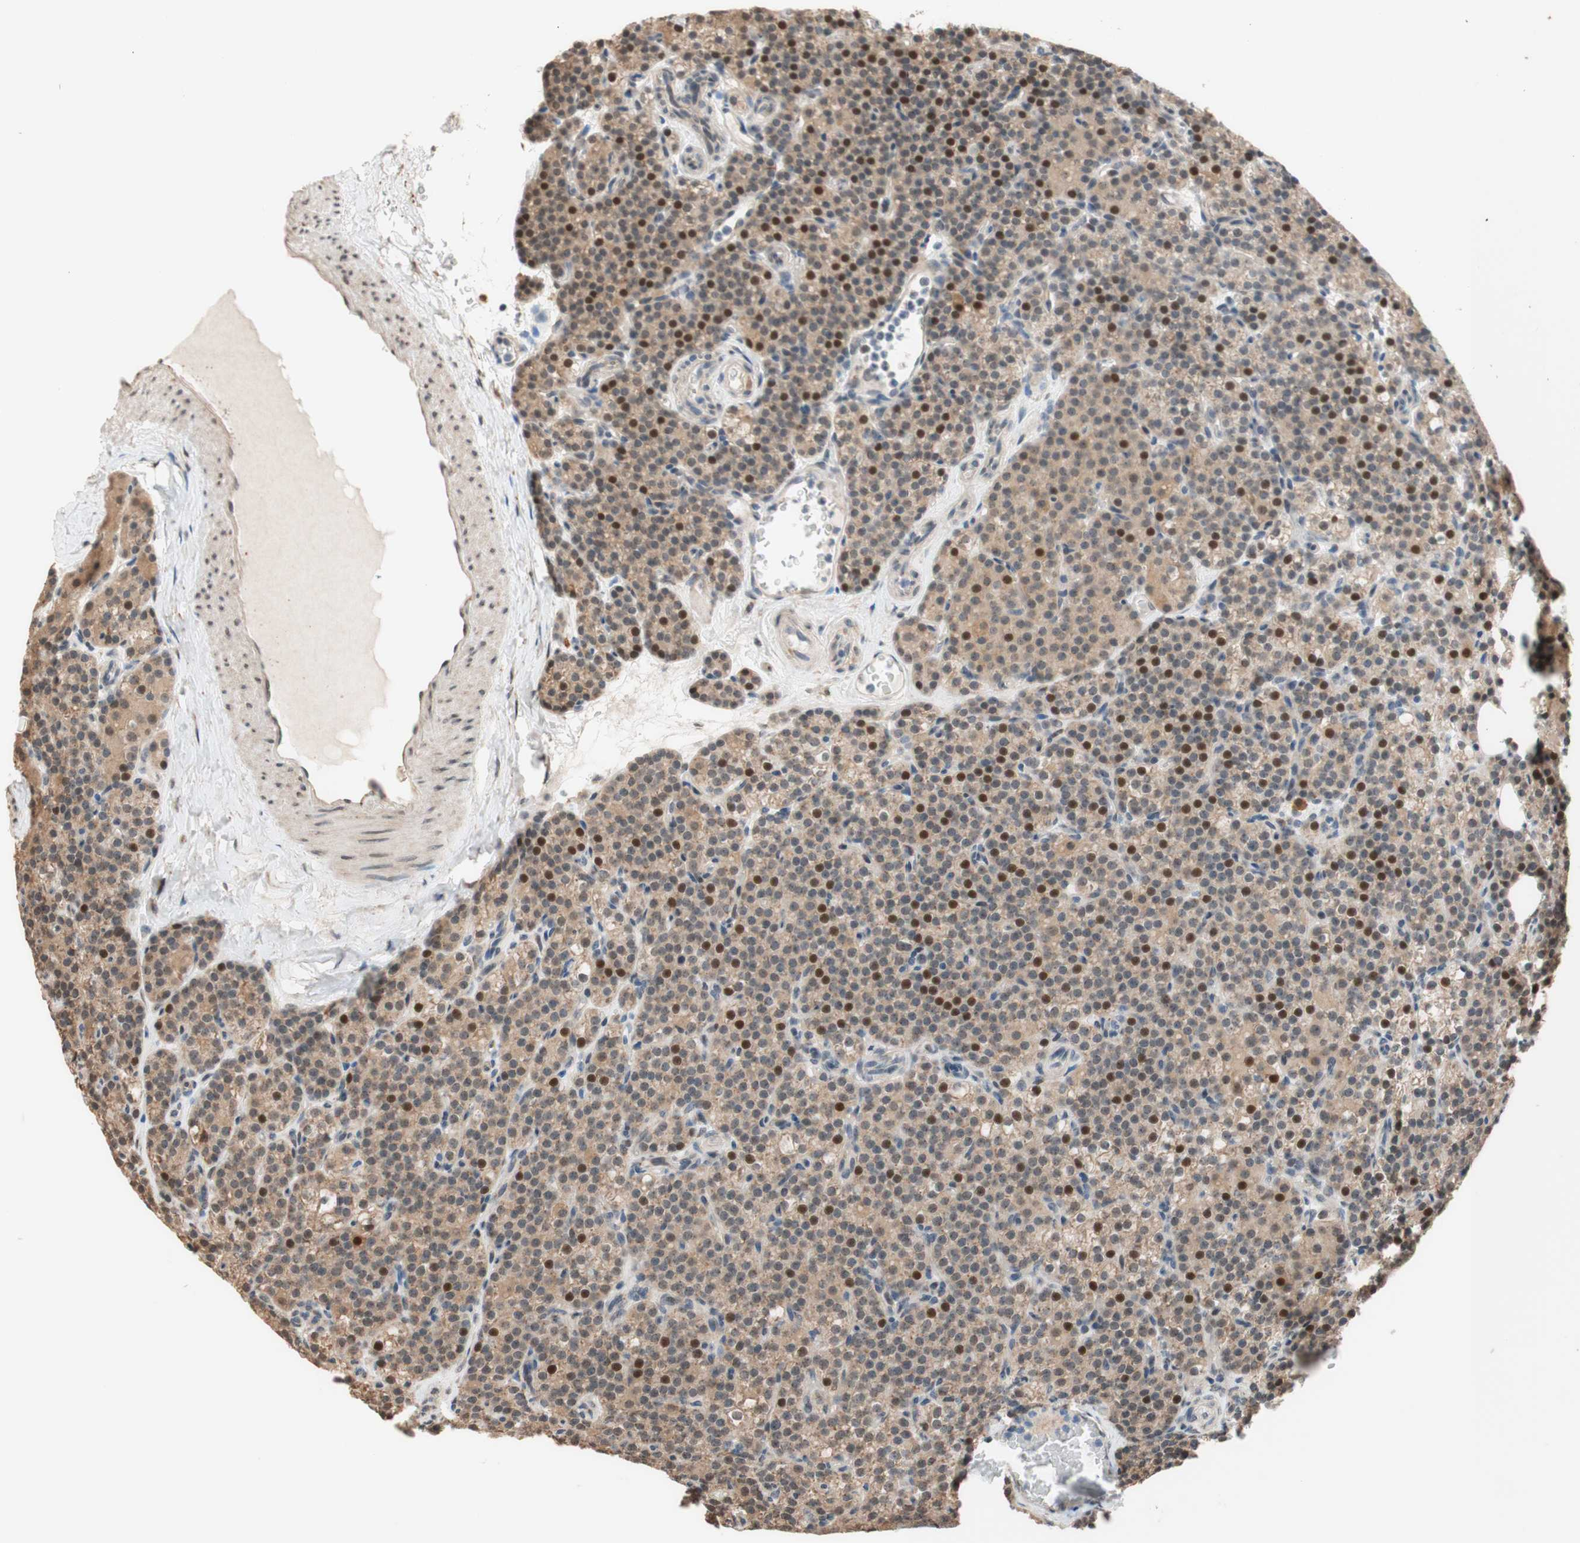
{"staining": {"intensity": "moderate", "quantity": ">75%", "location": "cytoplasmic/membranous"}, "tissue": "parathyroid gland", "cell_type": "Glandular cells", "image_type": "normal", "snomed": [{"axis": "morphology", "description": "Normal tissue, NOS"}, {"axis": "topography", "description": "Parathyroid gland"}], "caption": "Moderate cytoplasmic/membranous staining is seen in about >75% of glandular cells in unremarkable parathyroid gland.", "gene": "CCNC", "patient": {"sex": "female", "age": 57}}